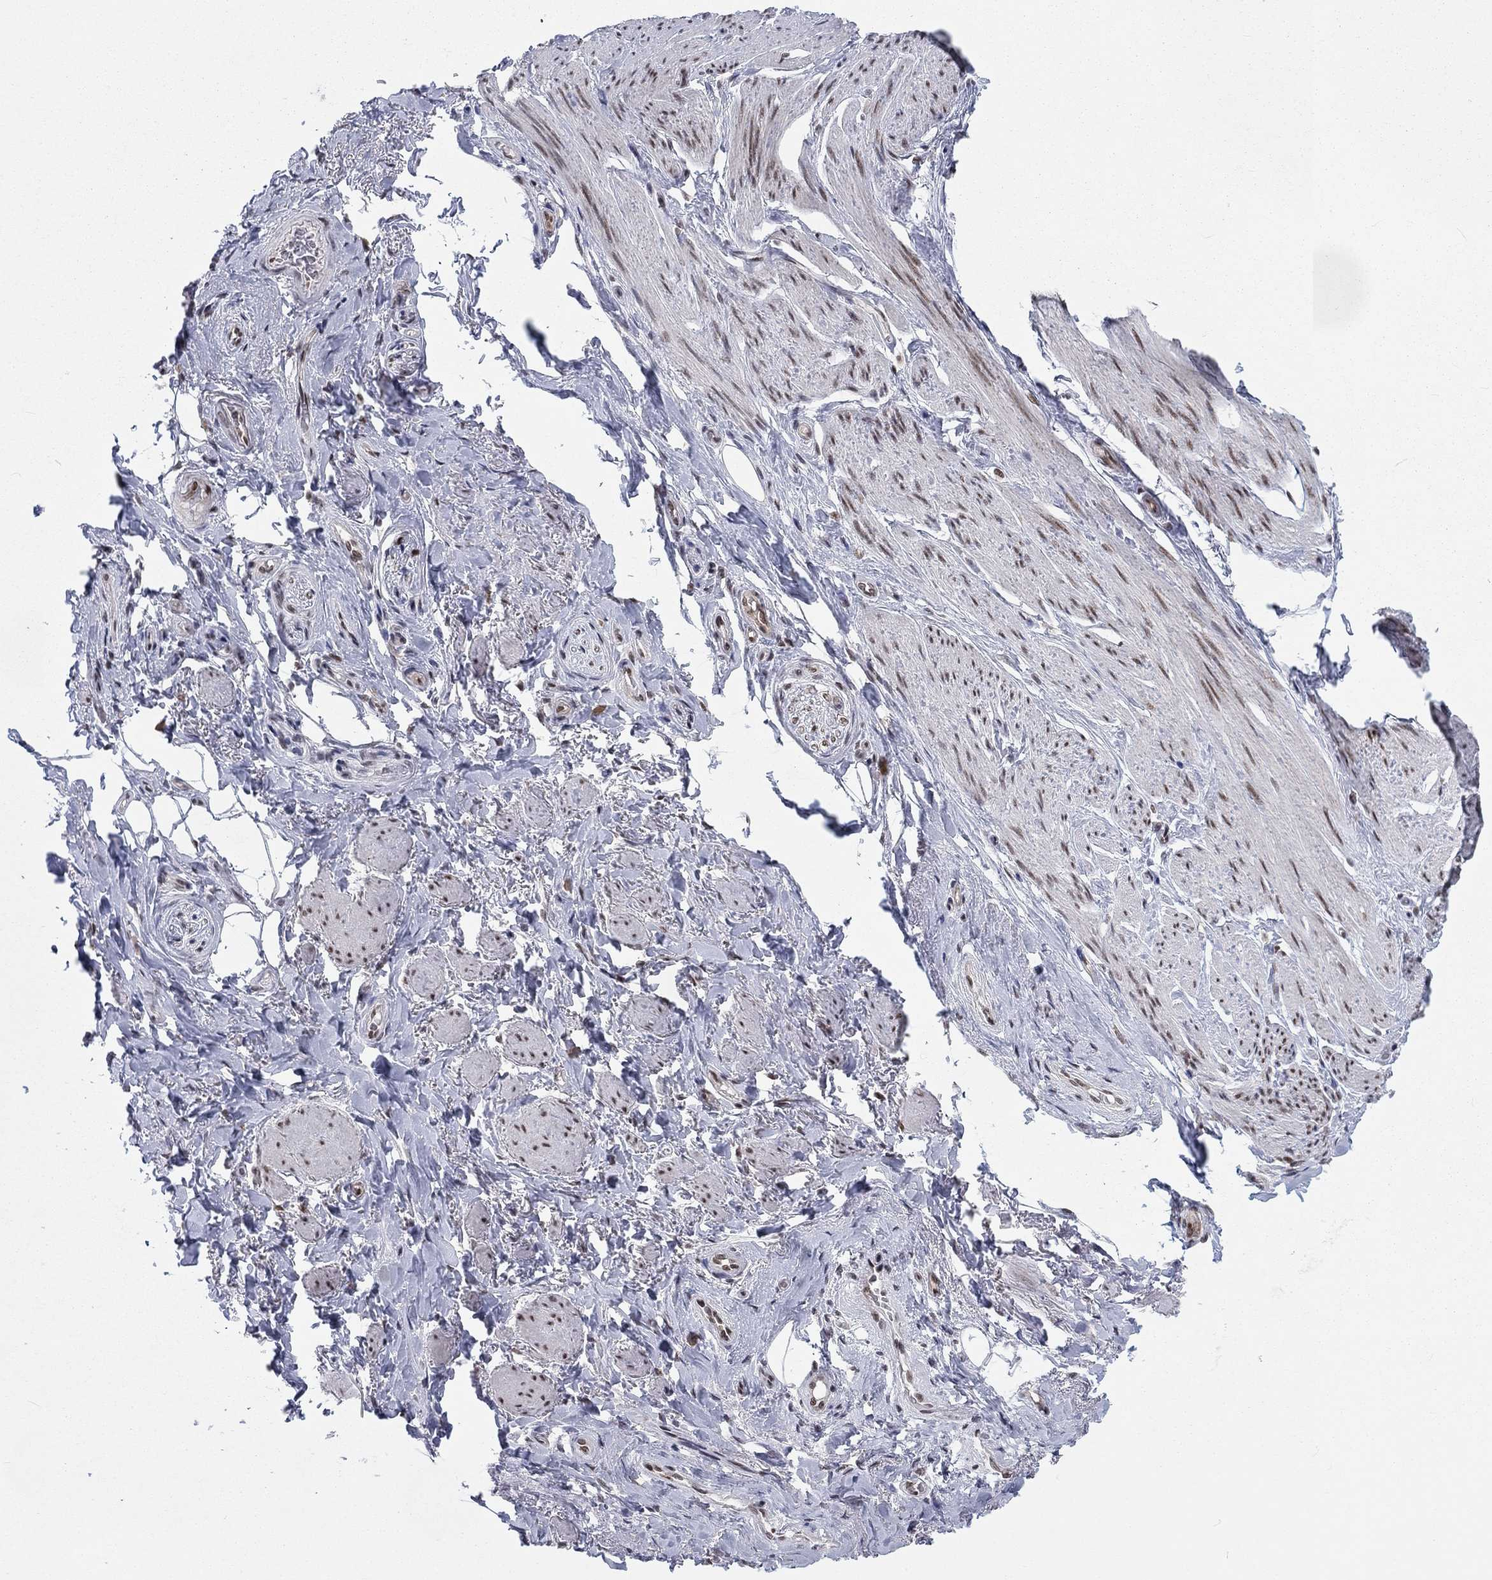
{"staining": {"intensity": "negative", "quantity": "none", "location": "none"}, "tissue": "soft tissue", "cell_type": "Fibroblasts", "image_type": "normal", "snomed": [{"axis": "morphology", "description": "Normal tissue, NOS"}, {"axis": "topography", "description": "Skeletal muscle"}, {"axis": "topography", "description": "Anal"}, {"axis": "topography", "description": "Peripheral nerve tissue"}], "caption": "The IHC histopathology image has no significant staining in fibroblasts of soft tissue.", "gene": "FYTTD1", "patient": {"sex": "male", "age": 53}}